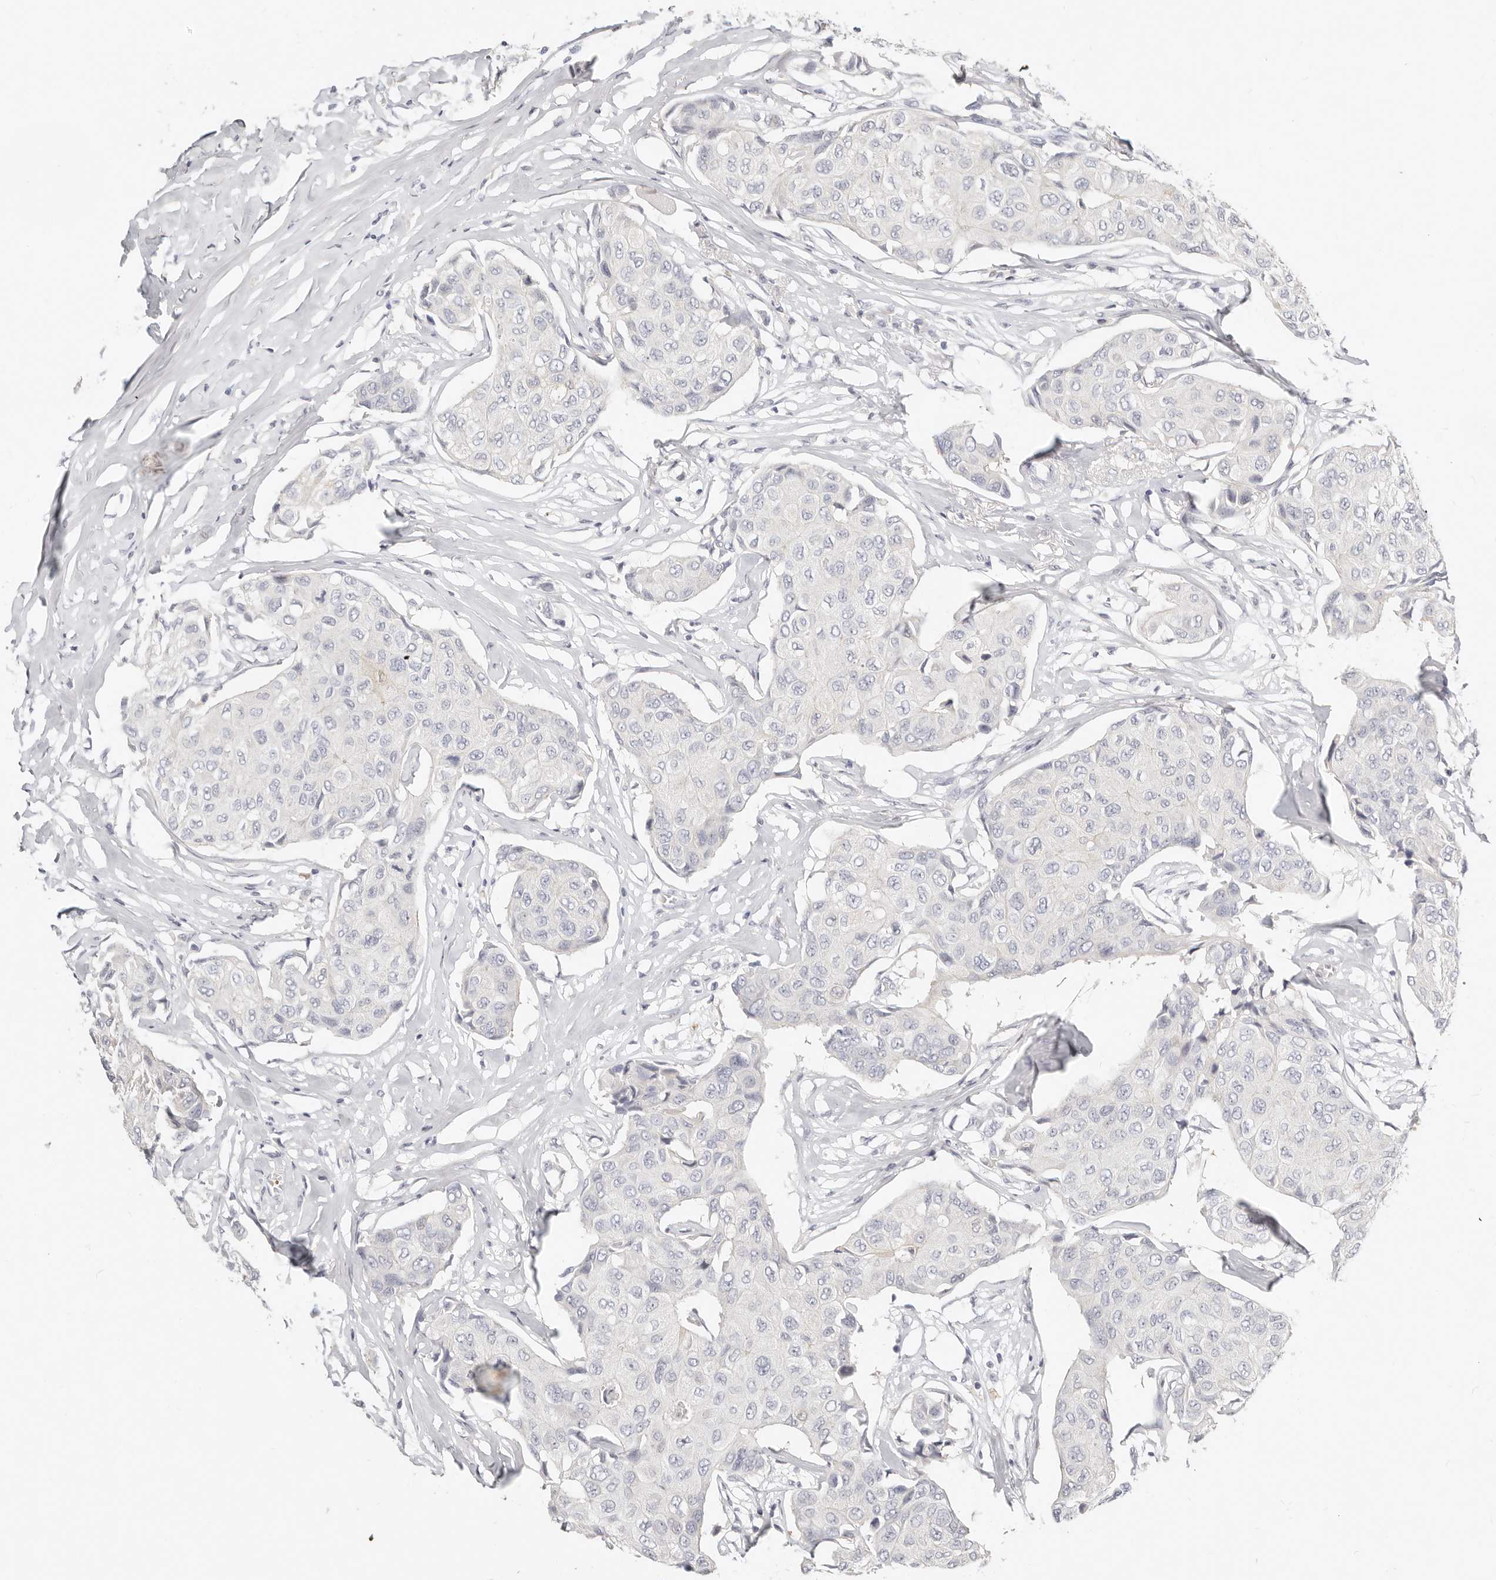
{"staining": {"intensity": "negative", "quantity": "none", "location": "none"}, "tissue": "breast cancer", "cell_type": "Tumor cells", "image_type": "cancer", "snomed": [{"axis": "morphology", "description": "Duct carcinoma"}, {"axis": "topography", "description": "Breast"}], "caption": "Infiltrating ductal carcinoma (breast) stained for a protein using immunohistochemistry (IHC) displays no expression tumor cells.", "gene": "TMEM63B", "patient": {"sex": "female", "age": 80}}